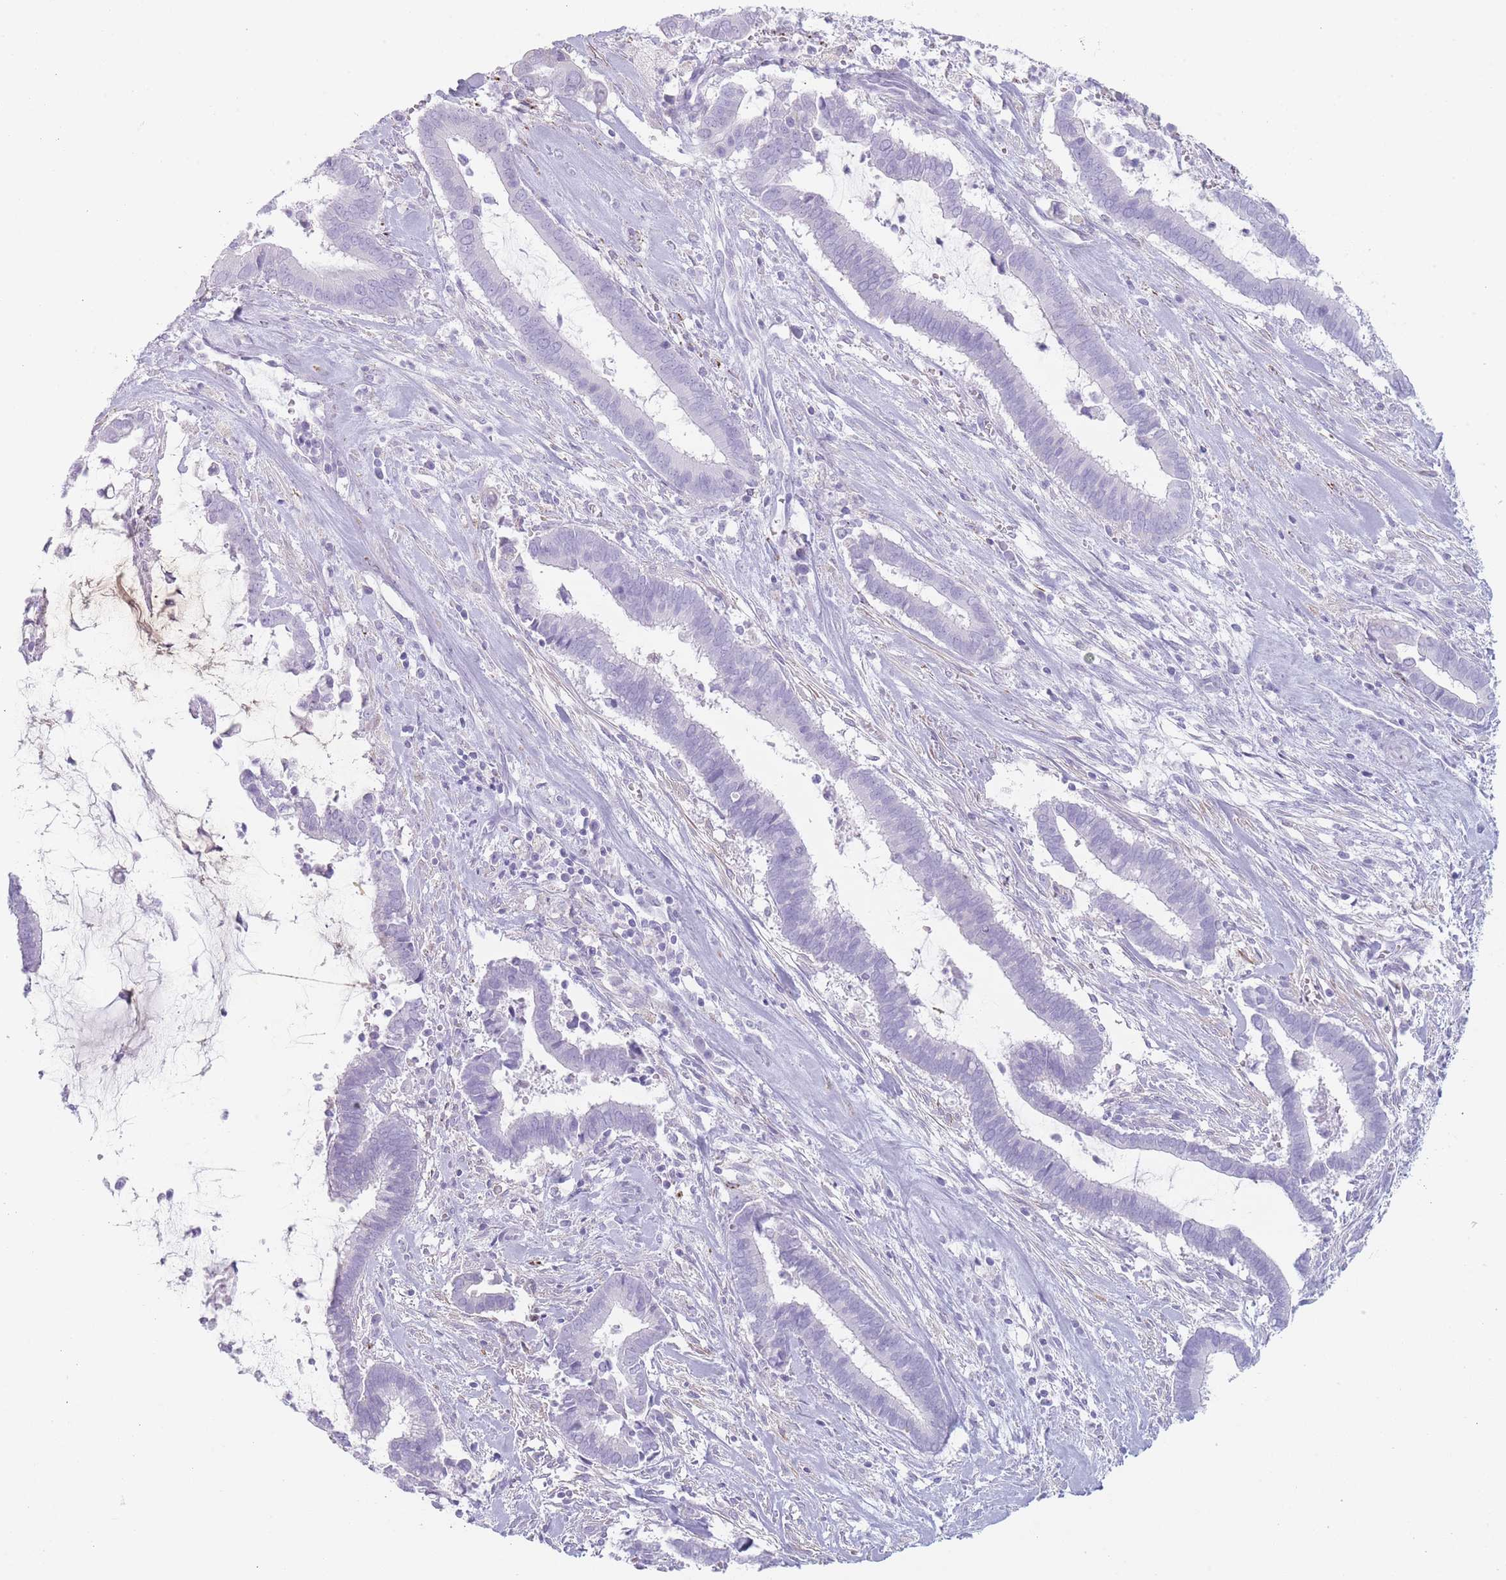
{"staining": {"intensity": "negative", "quantity": "none", "location": "none"}, "tissue": "cervical cancer", "cell_type": "Tumor cells", "image_type": "cancer", "snomed": [{"axis": "morphology", "description": "Adenocarcinoma, NOS"}, {"axis": "topography", "description": "Cervix"}], "caption": "The micrograph shows no staining of tumor cells in cervical cancer.", "gene": "GPR12", "patient": {"sex": "female", "age": 44}}